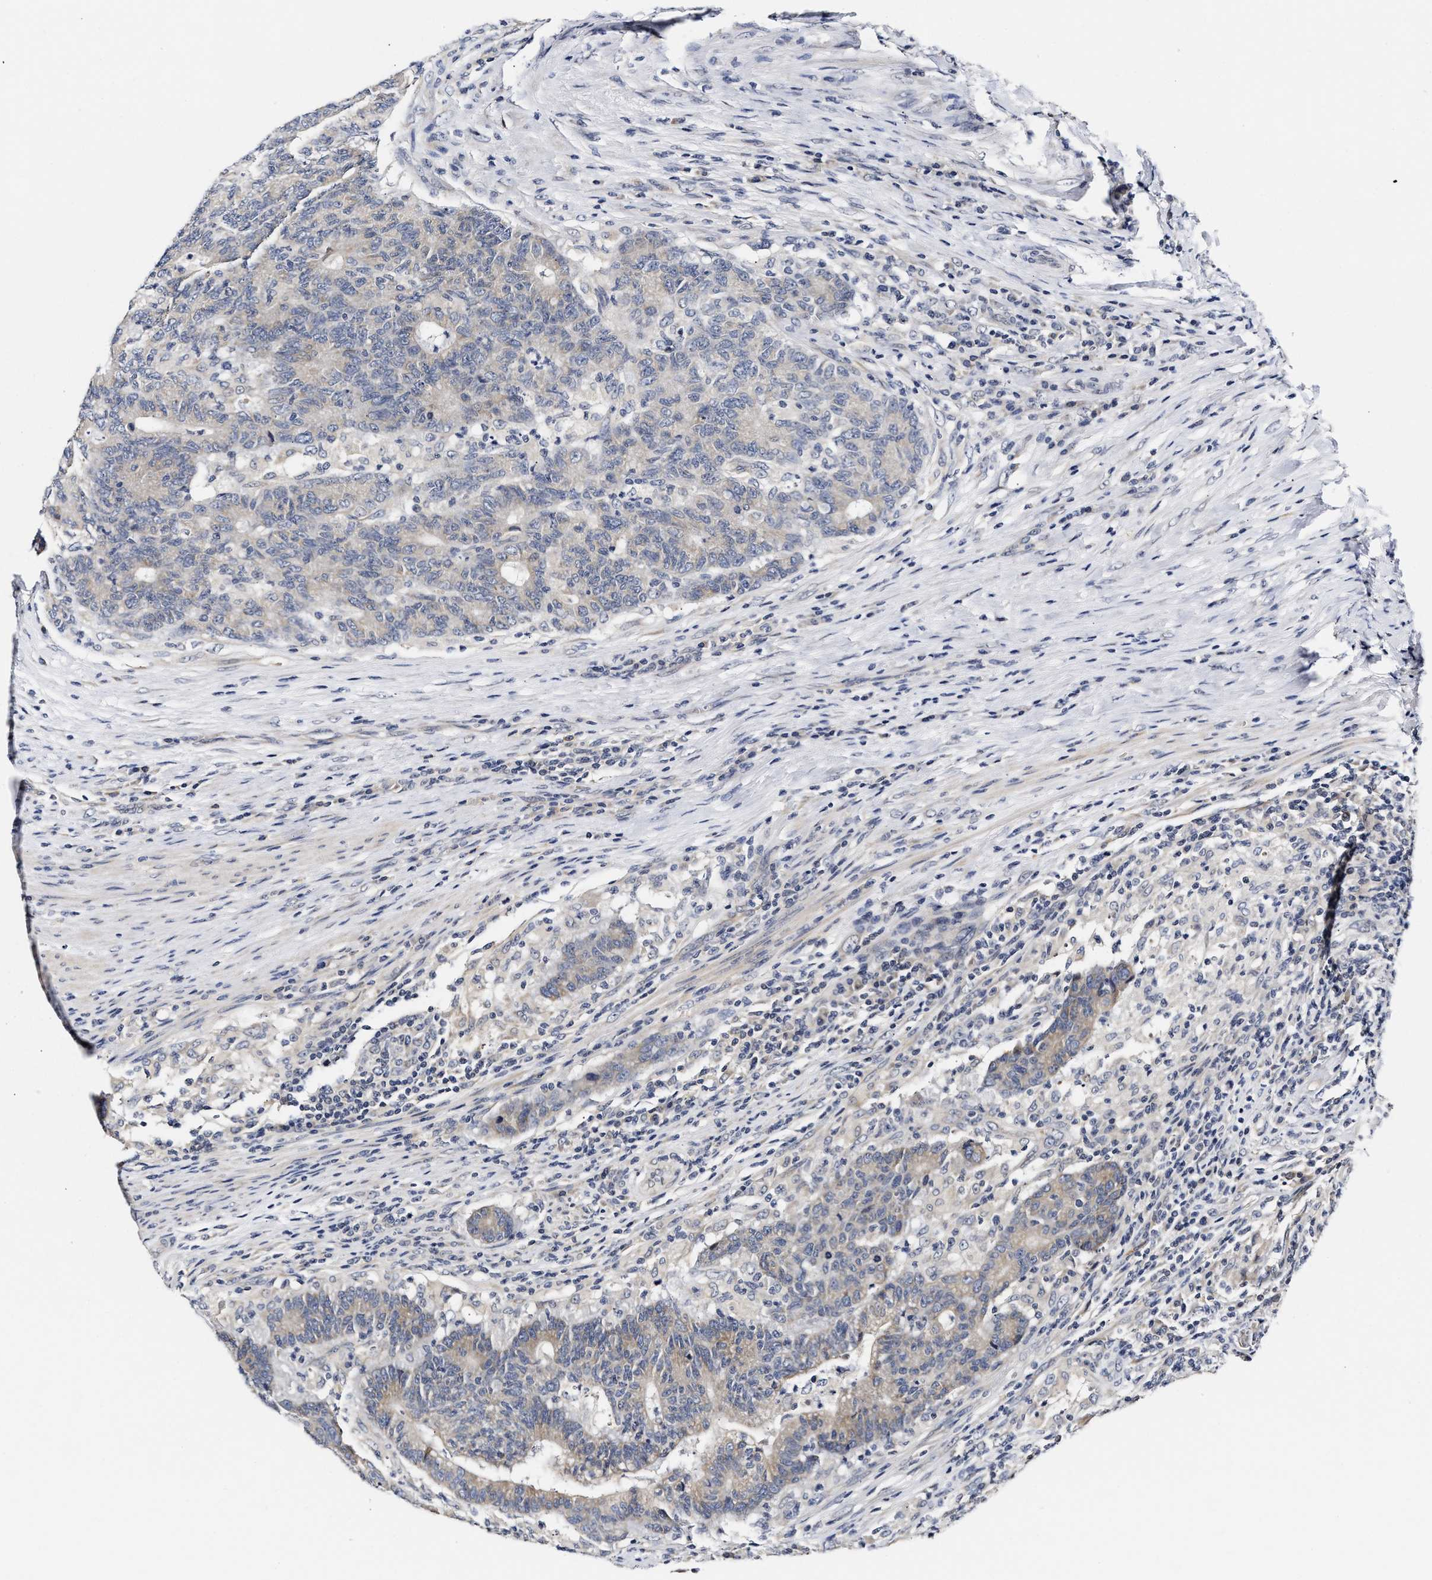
{"staining": {"intensity": "weak", "quantity": "<25%", "location": "cytoplasmic/membranous"}, "tissue": "colorectal cancer", "cell_type": "Tumor cells", "image_type": "cancer", "snomed": [{"axis": "morphology", "description": "Normal tissue, NOS"}, {"axis": "morphology", "description": "Adenocarcinoma, NOS"}, {"axis": "topography", "description": "Colon"}], "caption": "The image demonstrates no staining of tumor cells in colorectal adenocarcinoma.", "gene": "RINT1", "patient": {"sex": "female", "age": 75}}